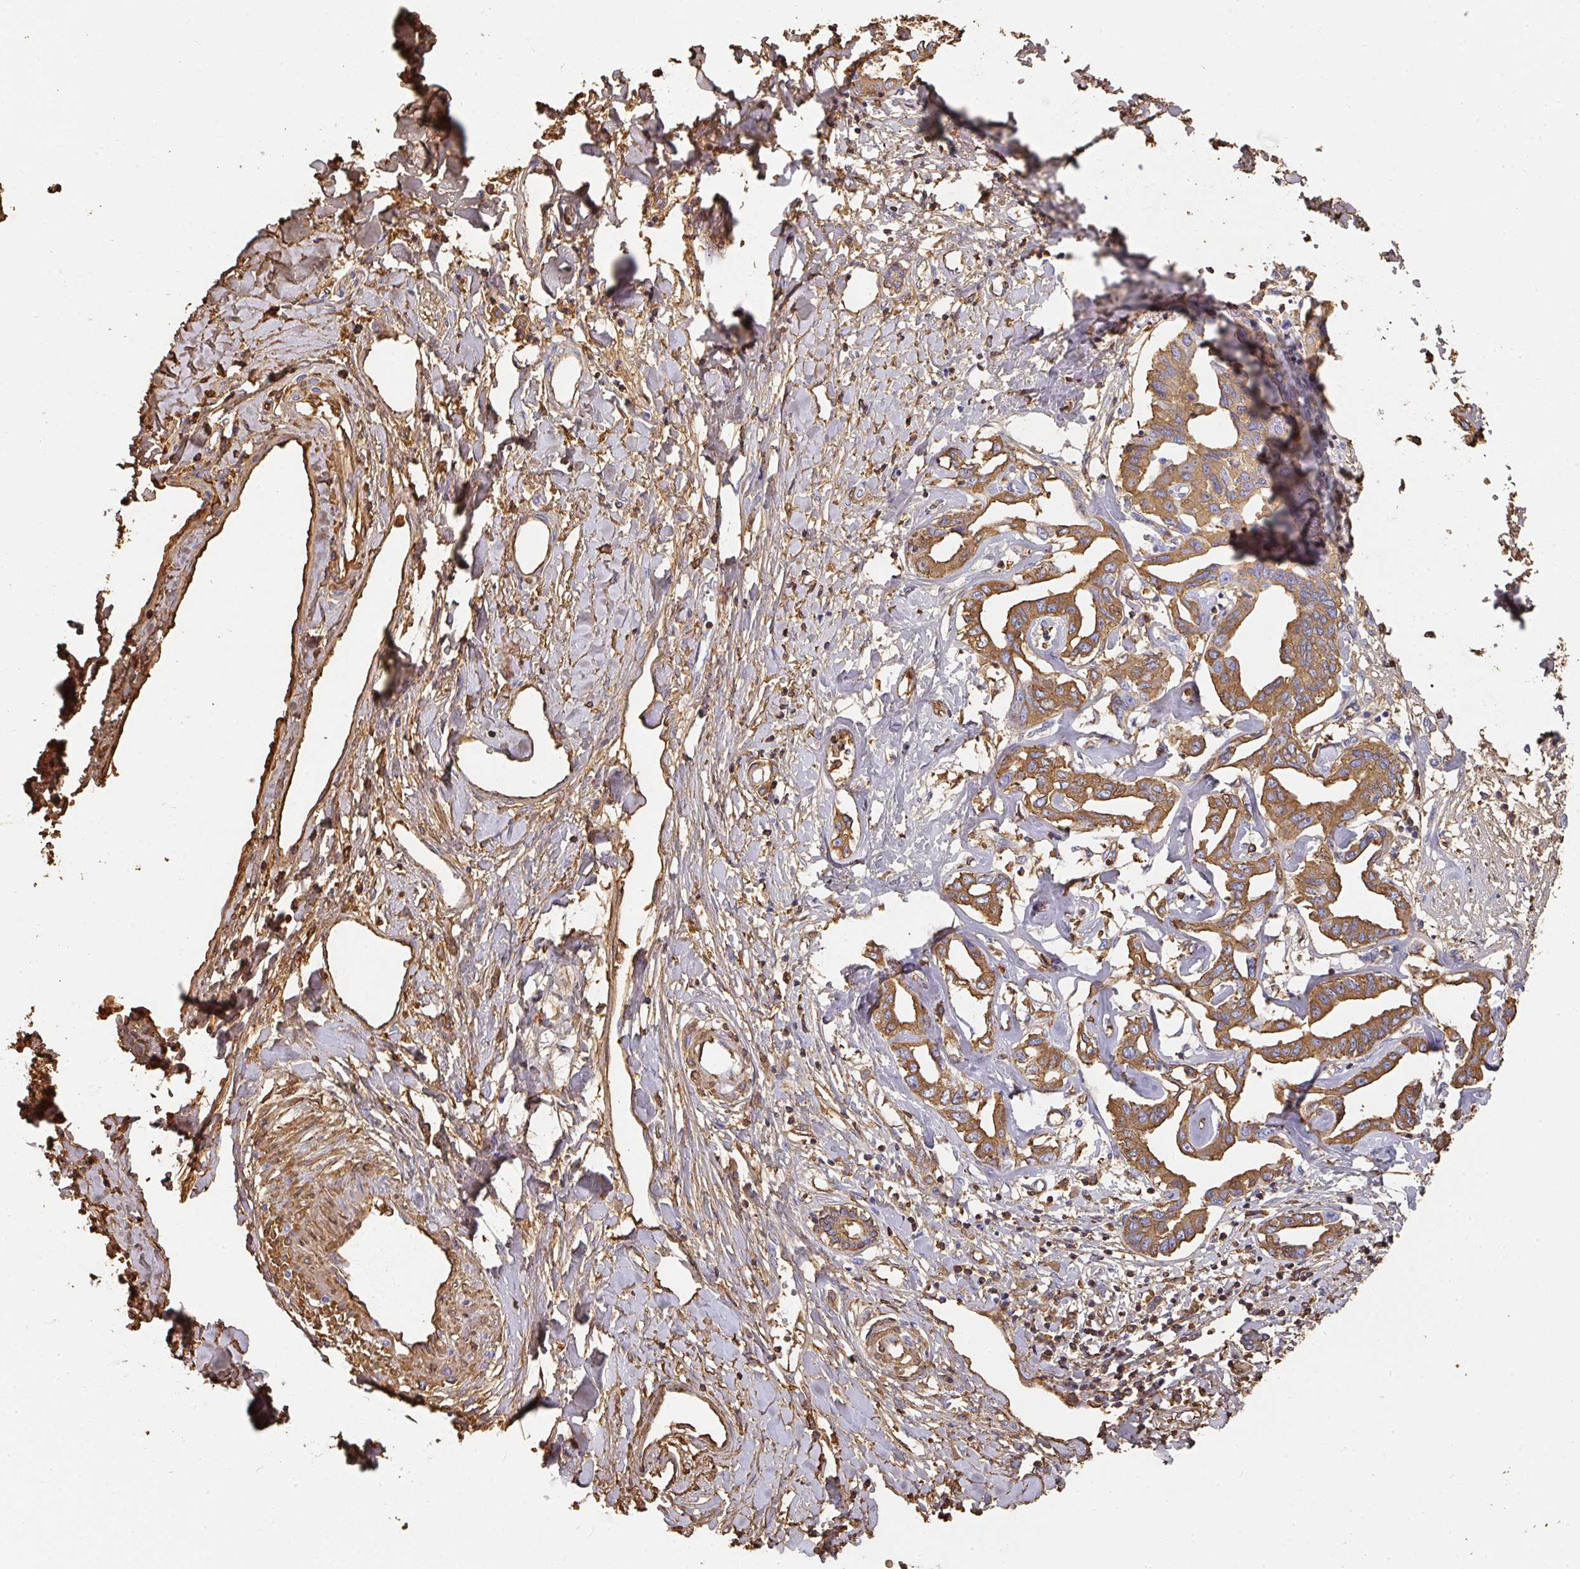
{"staining": {"intensity": "moderate", "quantity": ">75%", "location": "cytoplasmic/membranous"}, "tissue": "liver cancer", "cell_type": "Tumor cells", "image_type": "cancer", "snomed": [{"axis": "morphology", "description": "Cholangiocarcinoma"}, {"axis": "topography", "description": "Liver"}], "caption": "About >75% of tumor cells in liver cancer display moderate cytoplasmic/membranous protein staining as visualized by brown immunohistochemical staining.", "gene": "ALB", "patient": {"sex": "male", "age": 59}}